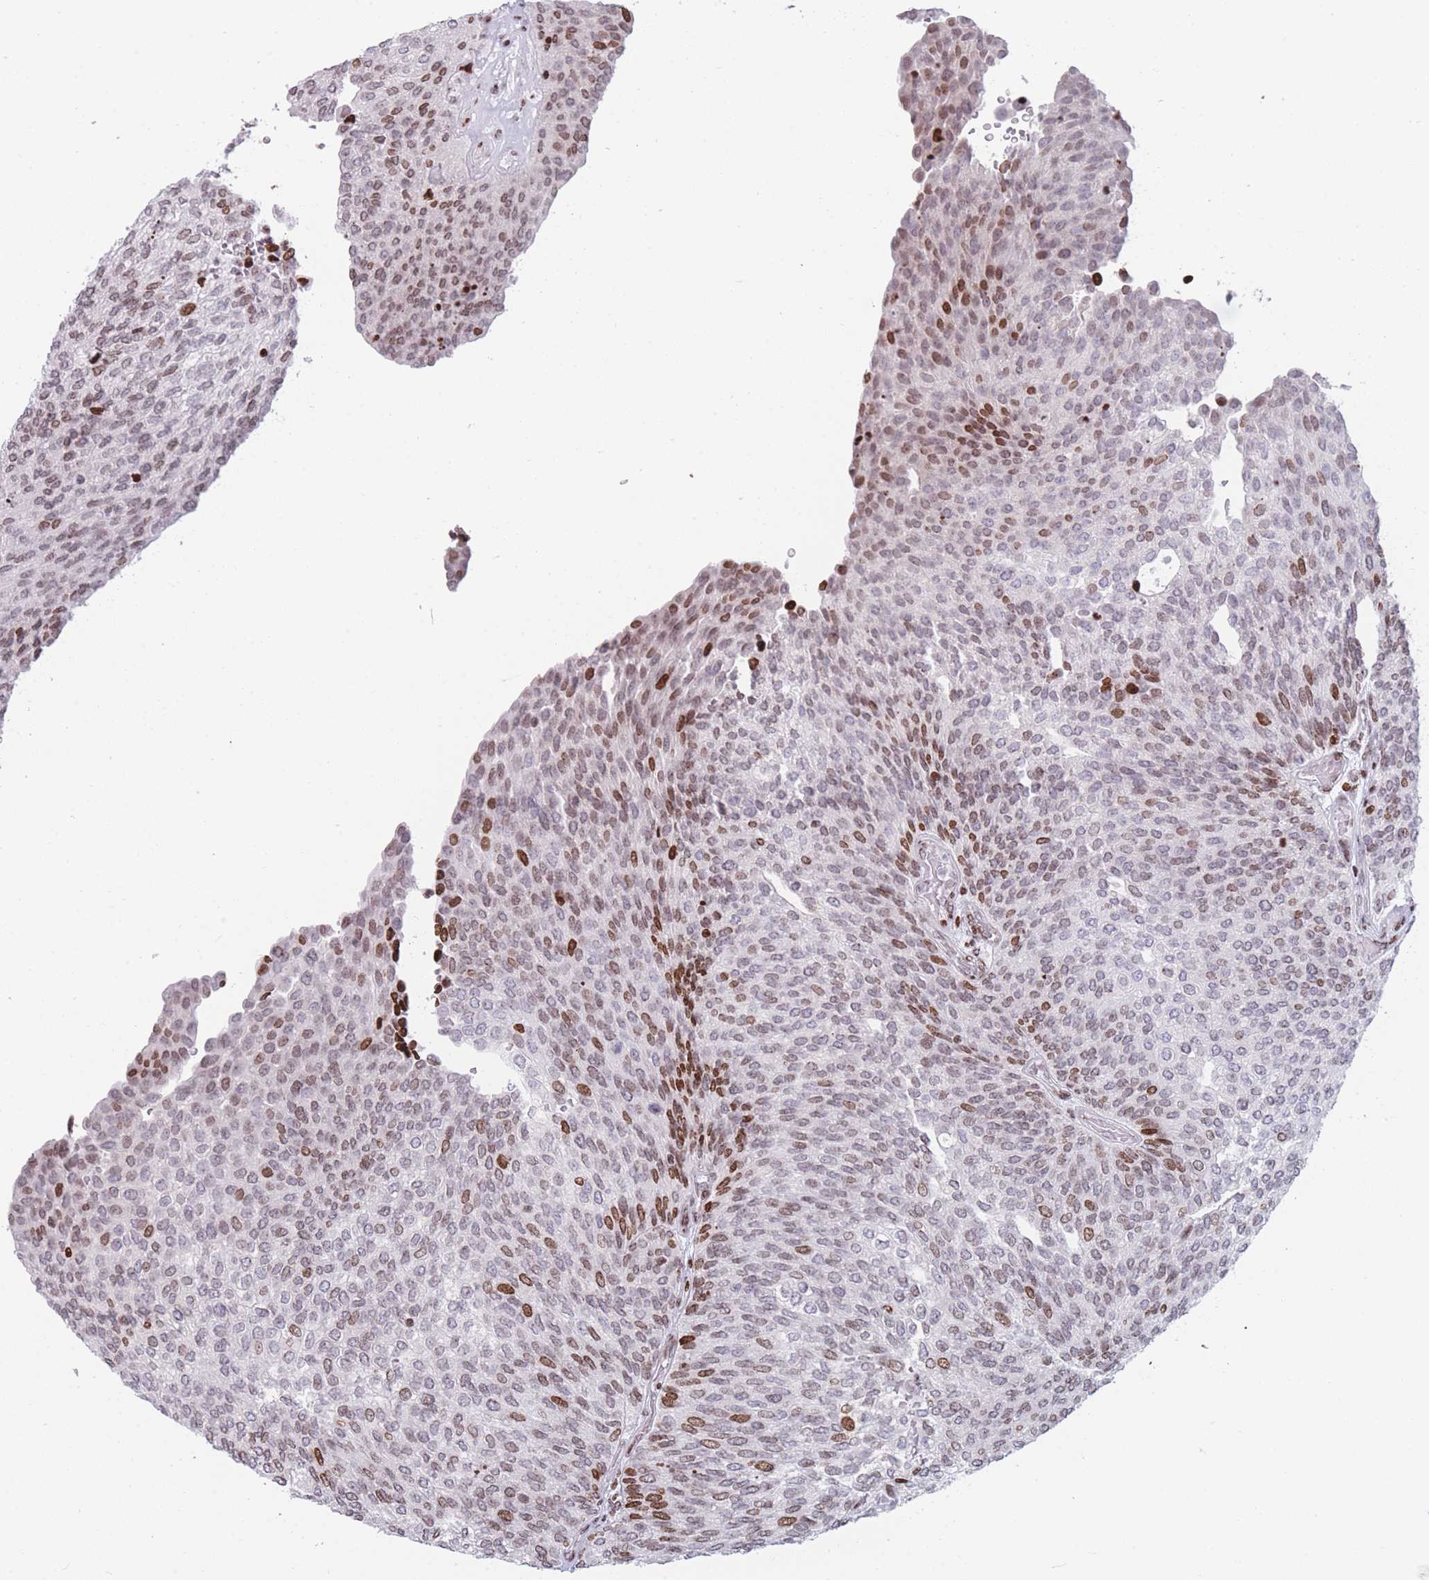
{"staining": {"intensity": "moderate", "quantity": "25%-75%", "location": "nuclear"}, "tissue": "urothelial cancer", "cell_type": "Tumor cells", "image_type": "cancer", "snomed": [{"axis": "morphology", "description": "Urothelial carcinoma, Low grade"}, {"axis": "topography", "description": "Urinary bladder"}], "caption": "Urothelial carcinoma (low-grade) tissue reveals moderate nuclear staining in about 25%-75% of tumor cells", "gene": "AK9", "patient": {"sex": "female", "age": 79}}